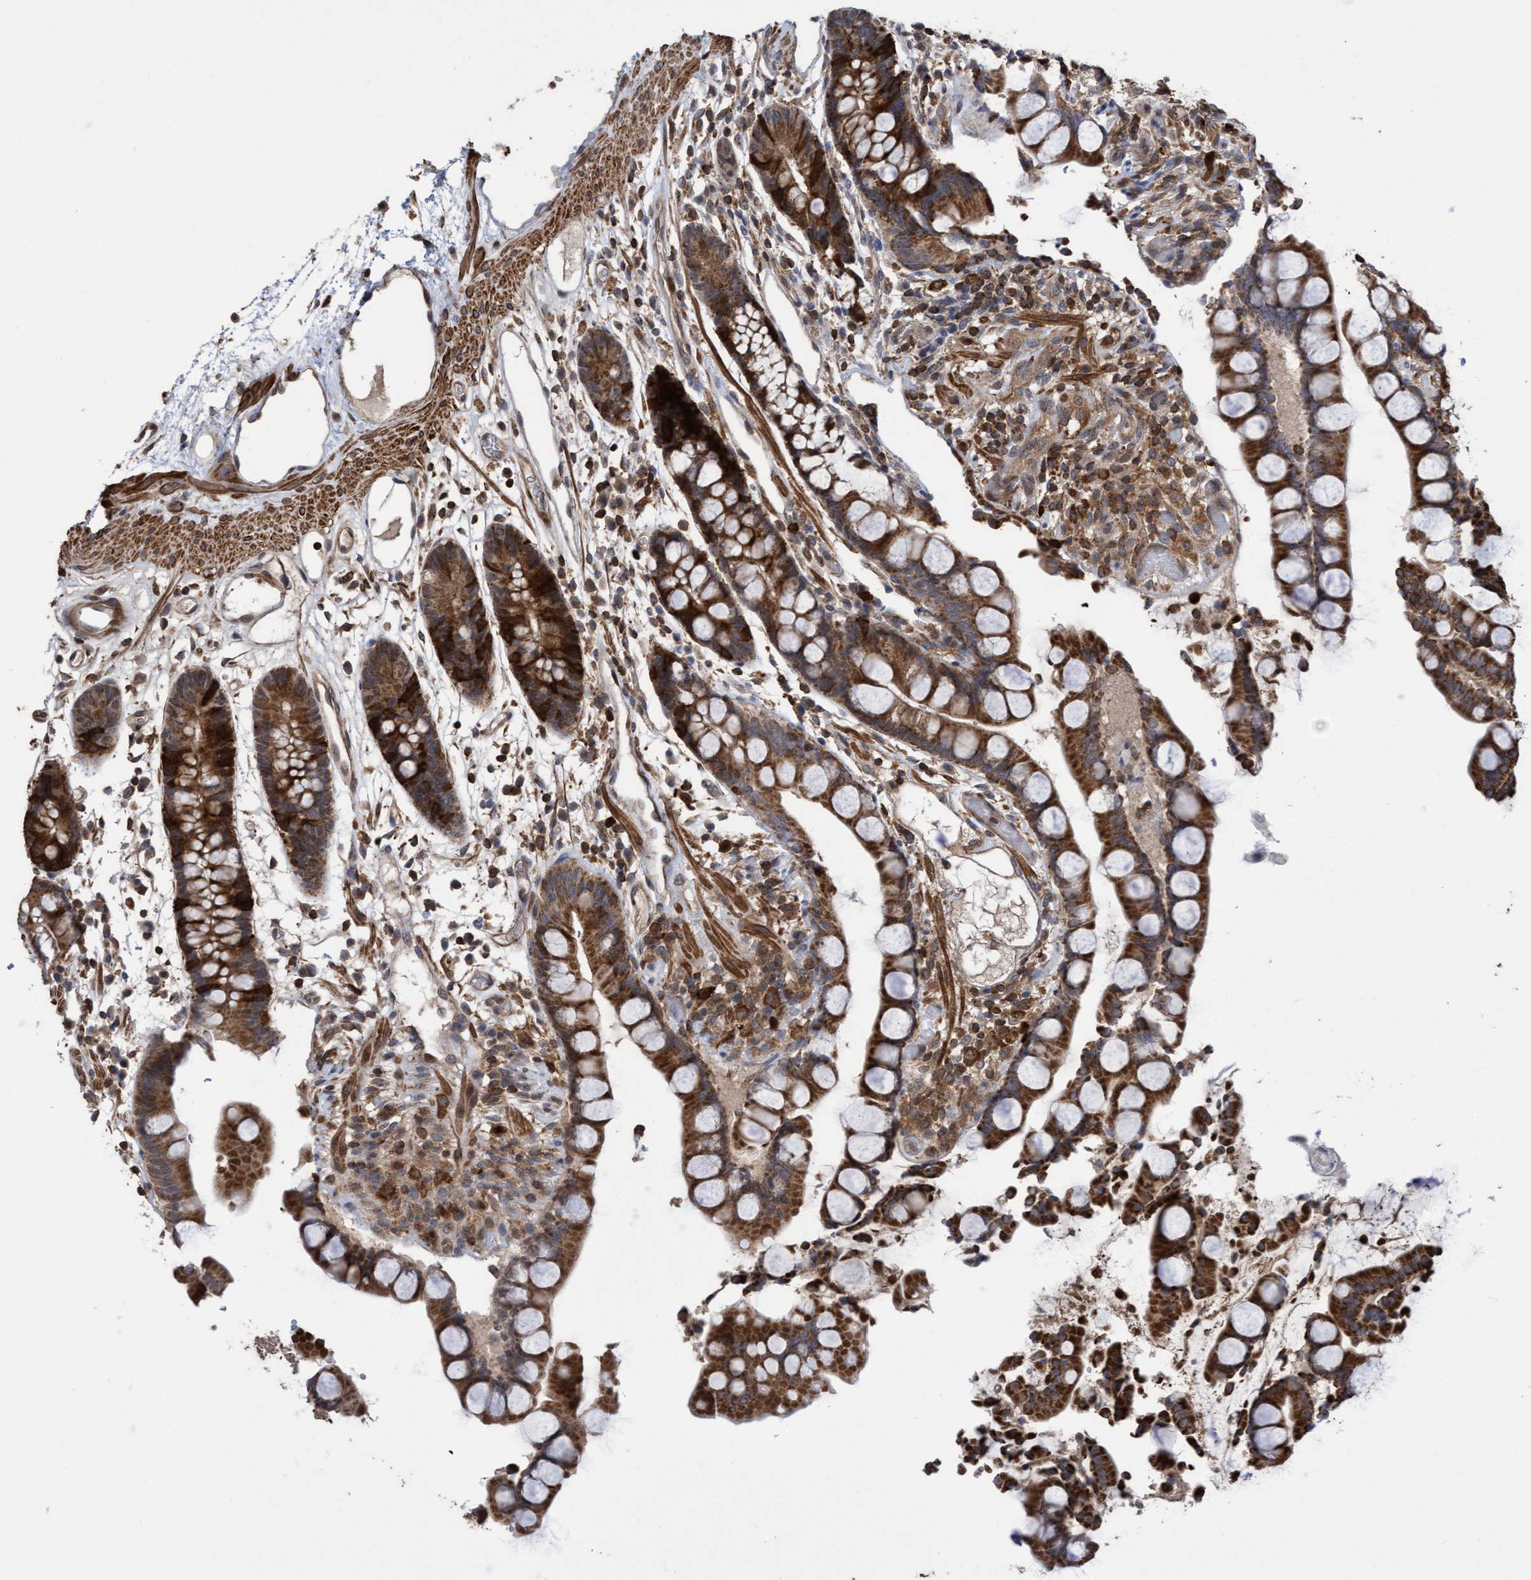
{"staining": {"intensity": "moderate", "quantity": ">75%", "location": "cytoplasmic/membranous,nuclear"}, "tissue": "colon", "cell_type": "Endothelial cells", "image_type": "normal", "snomed": [{"axis": "morphology", "description": "Normal tissue, NOS"}, {"axis": "topography", "description": "Colon"}], "caption": "The image reveals immunohistochemical staining of unremarkable colon. There is moderate cytoplasmic/membranous,nuclear staining is identified in approximately >75% of endothelial cells.", "gene": "SLBP", "patient": {"sex": "male", "age": 73}}